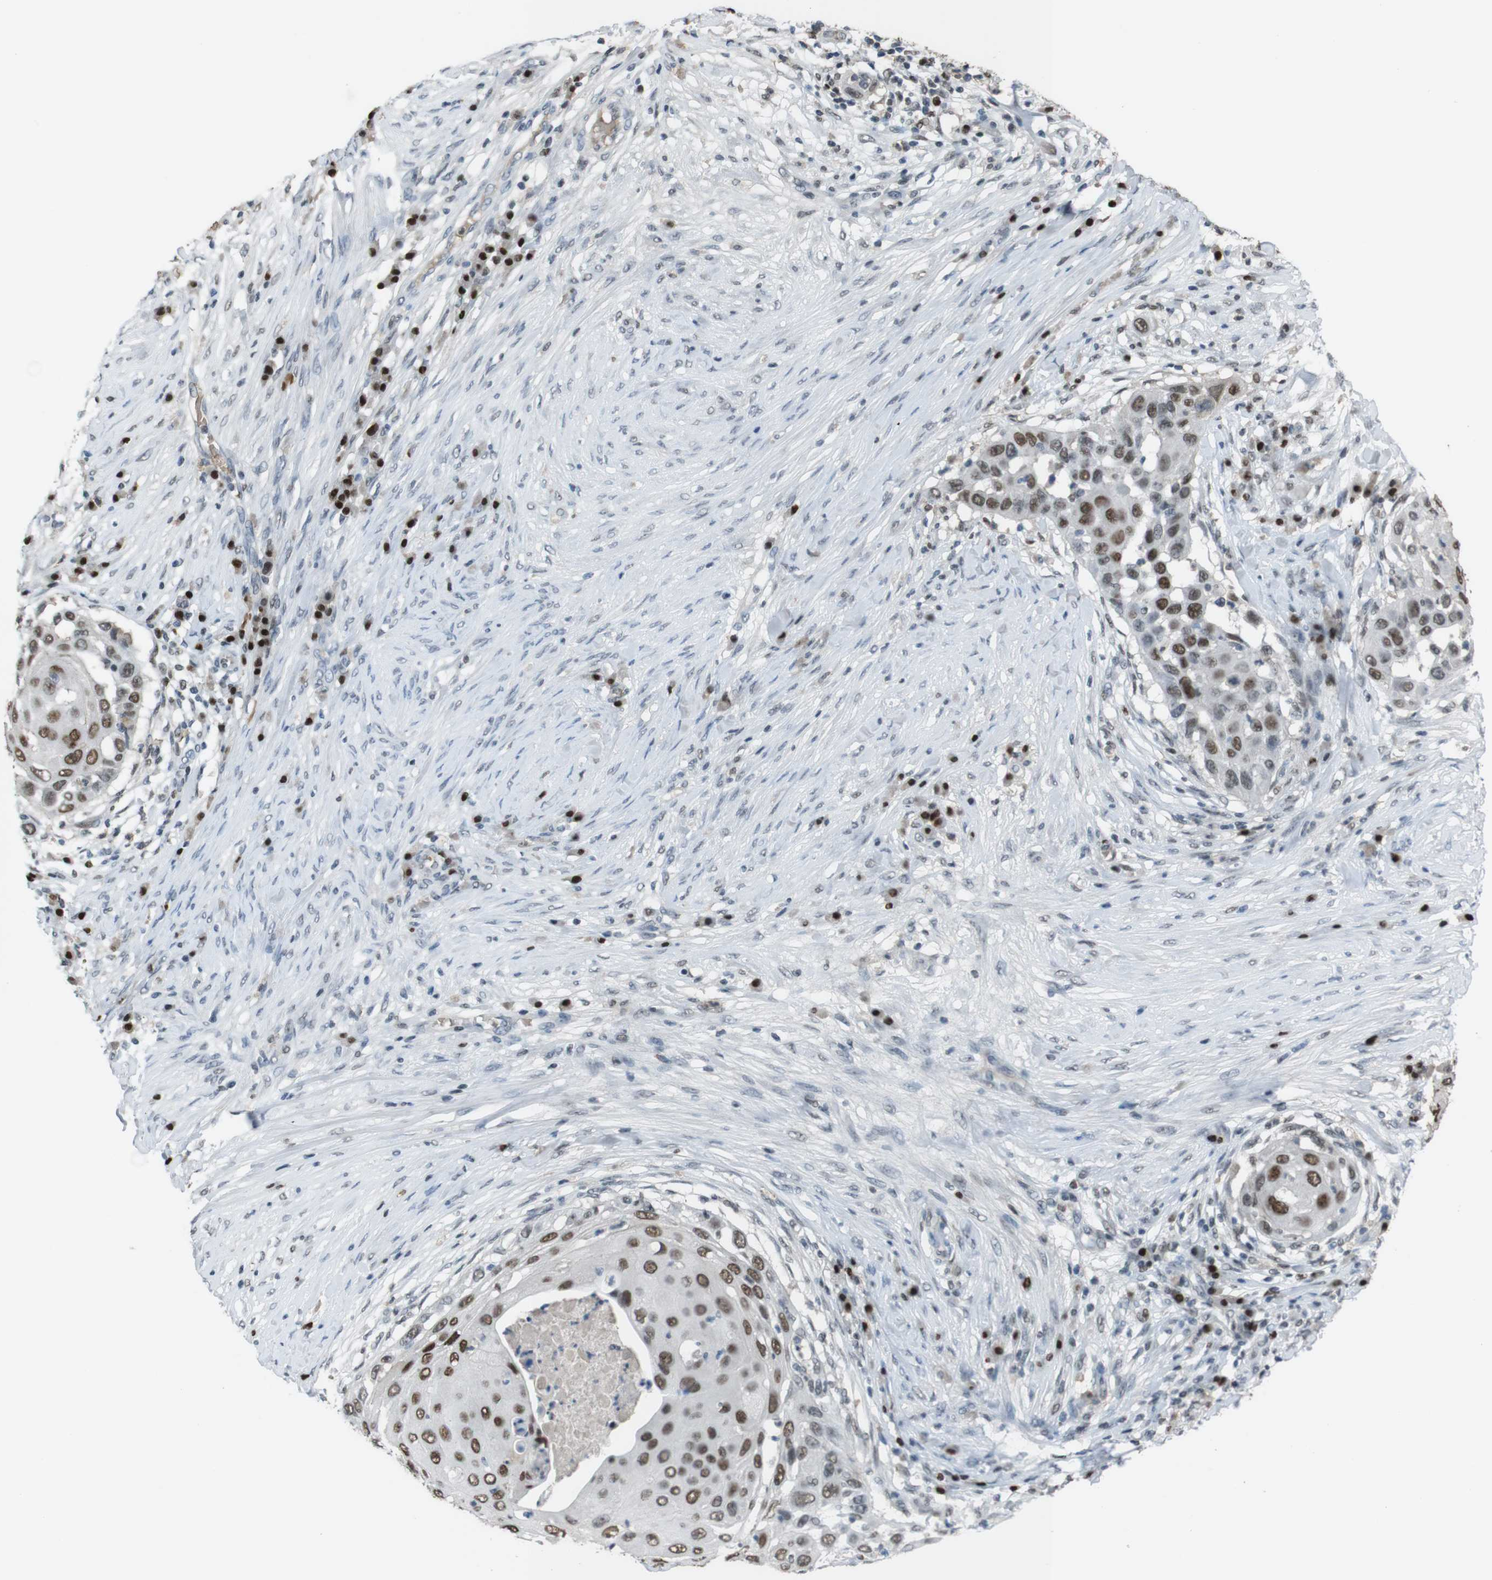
{"staining": {"intensity": "strong", "quantity": ">75%", "location": "nuclear"}, "tissue": "skin cancer", "cell_type": "Tumor cells", "image_type": "cancer", "snomed": [{"axis": "morphology", "description": "Squamous cell carcinoma, NOS"}, {"axis": "topography", "description": "Skin"}], "caption": "Skin cancer was stained to show a protein in brown. There is high levels of strong nuclear staining in approximately >75% of tumor cells.", "gene": "SUB1", "patient": {"sex": "female", "age": 44}}